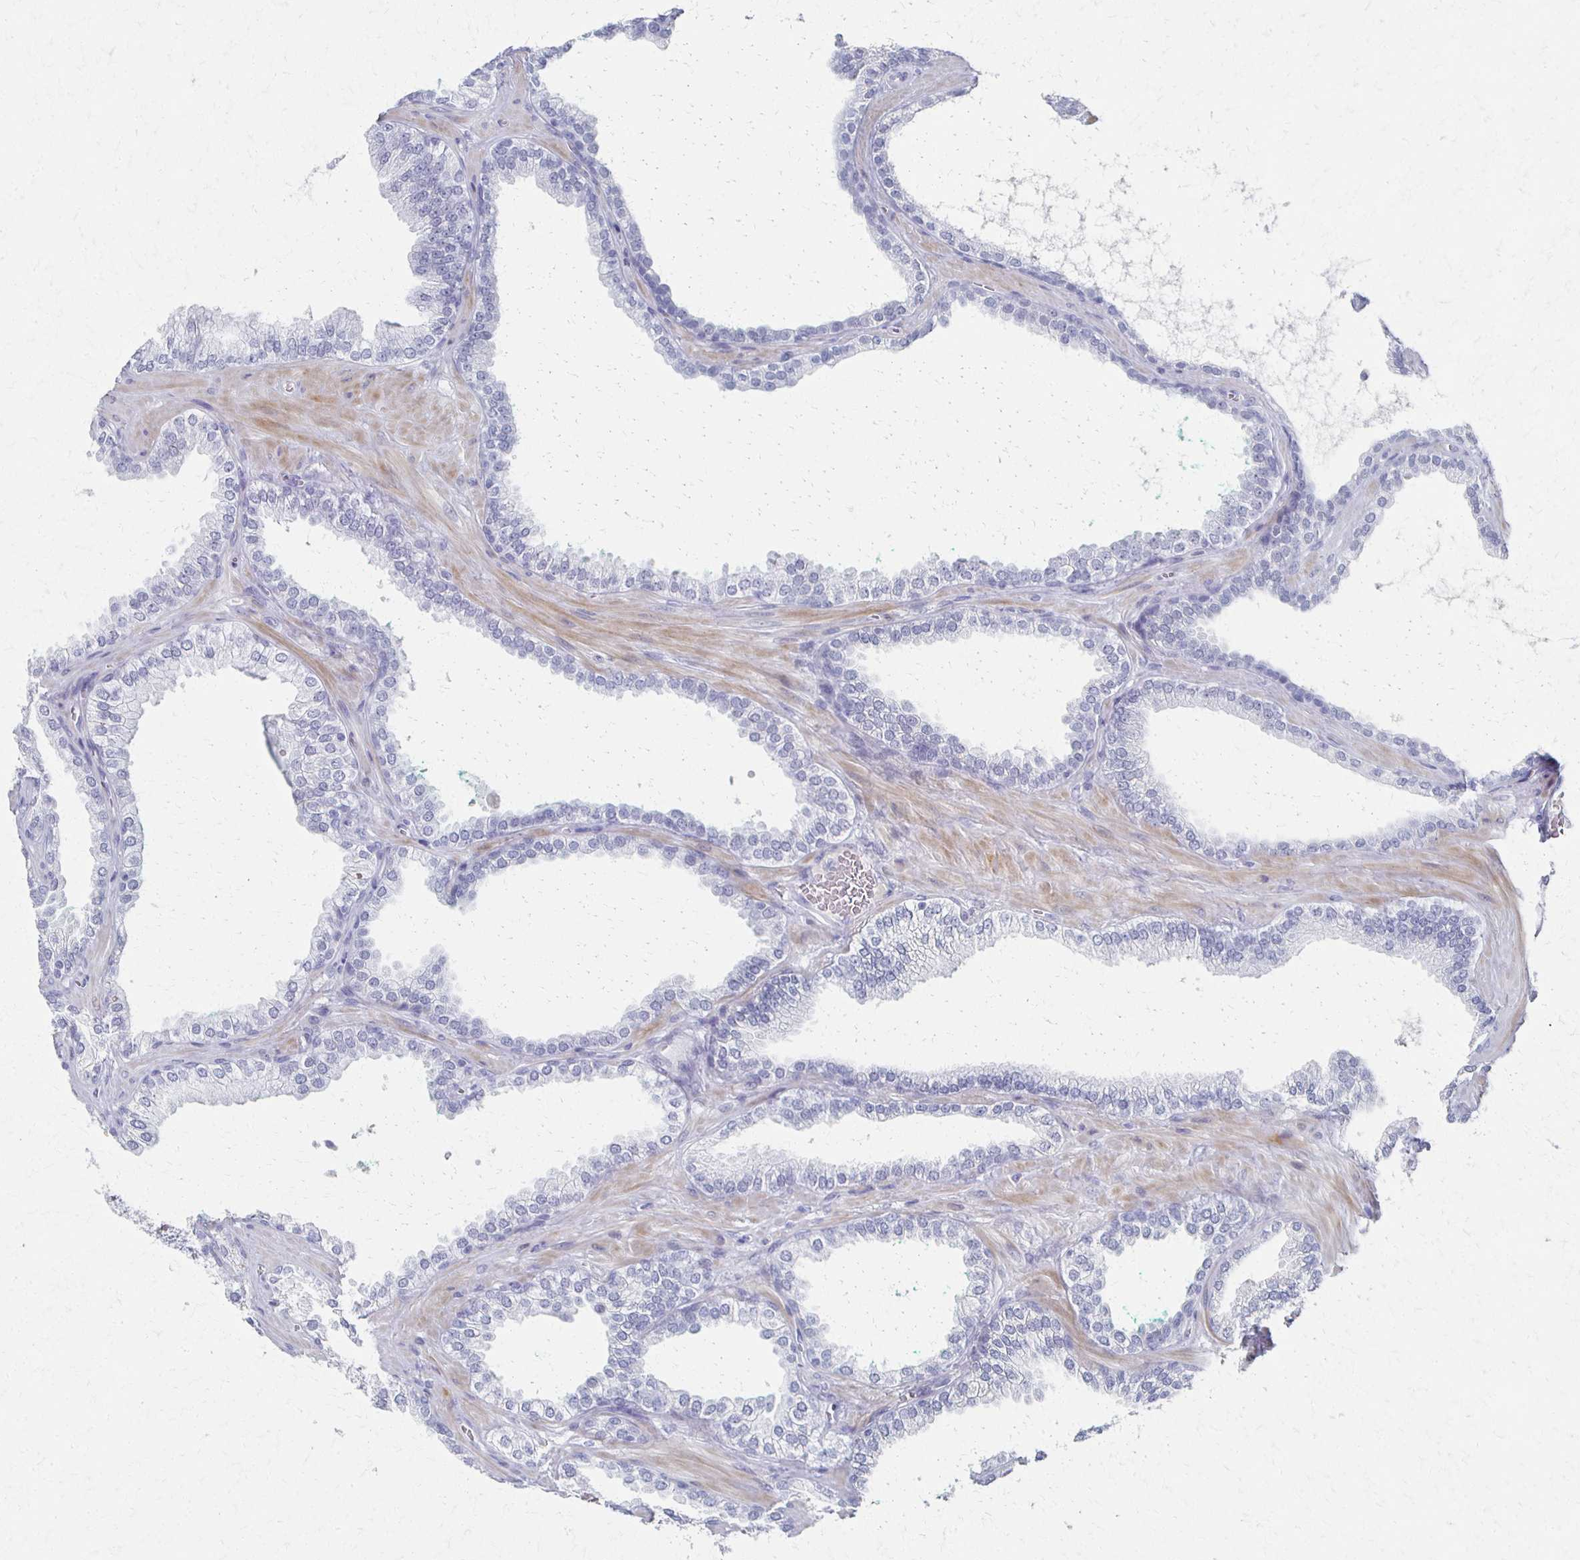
{"staining": {"intensity": "negative", "quantity": "none", "location": "none"}, "tissue": "prostate cancer", "cell_type": "Tumor cells", "image_type": "cancer", "snomed": [{"axis": "morphology", "description": "Adenocarcinoma, High grade"}, {"axis": "topography", "description": "Prostate"}], "caption": "Tumor cells are negative for protein expression in human prostate cancer (high-grade adenocarcinoma). (DAB (3,3'-diaminobenzidine) immunohistochemistry with hematoxylin counter stain).", "gene": "CXCR2", "patient": {"sex": "male", "age": 68}}